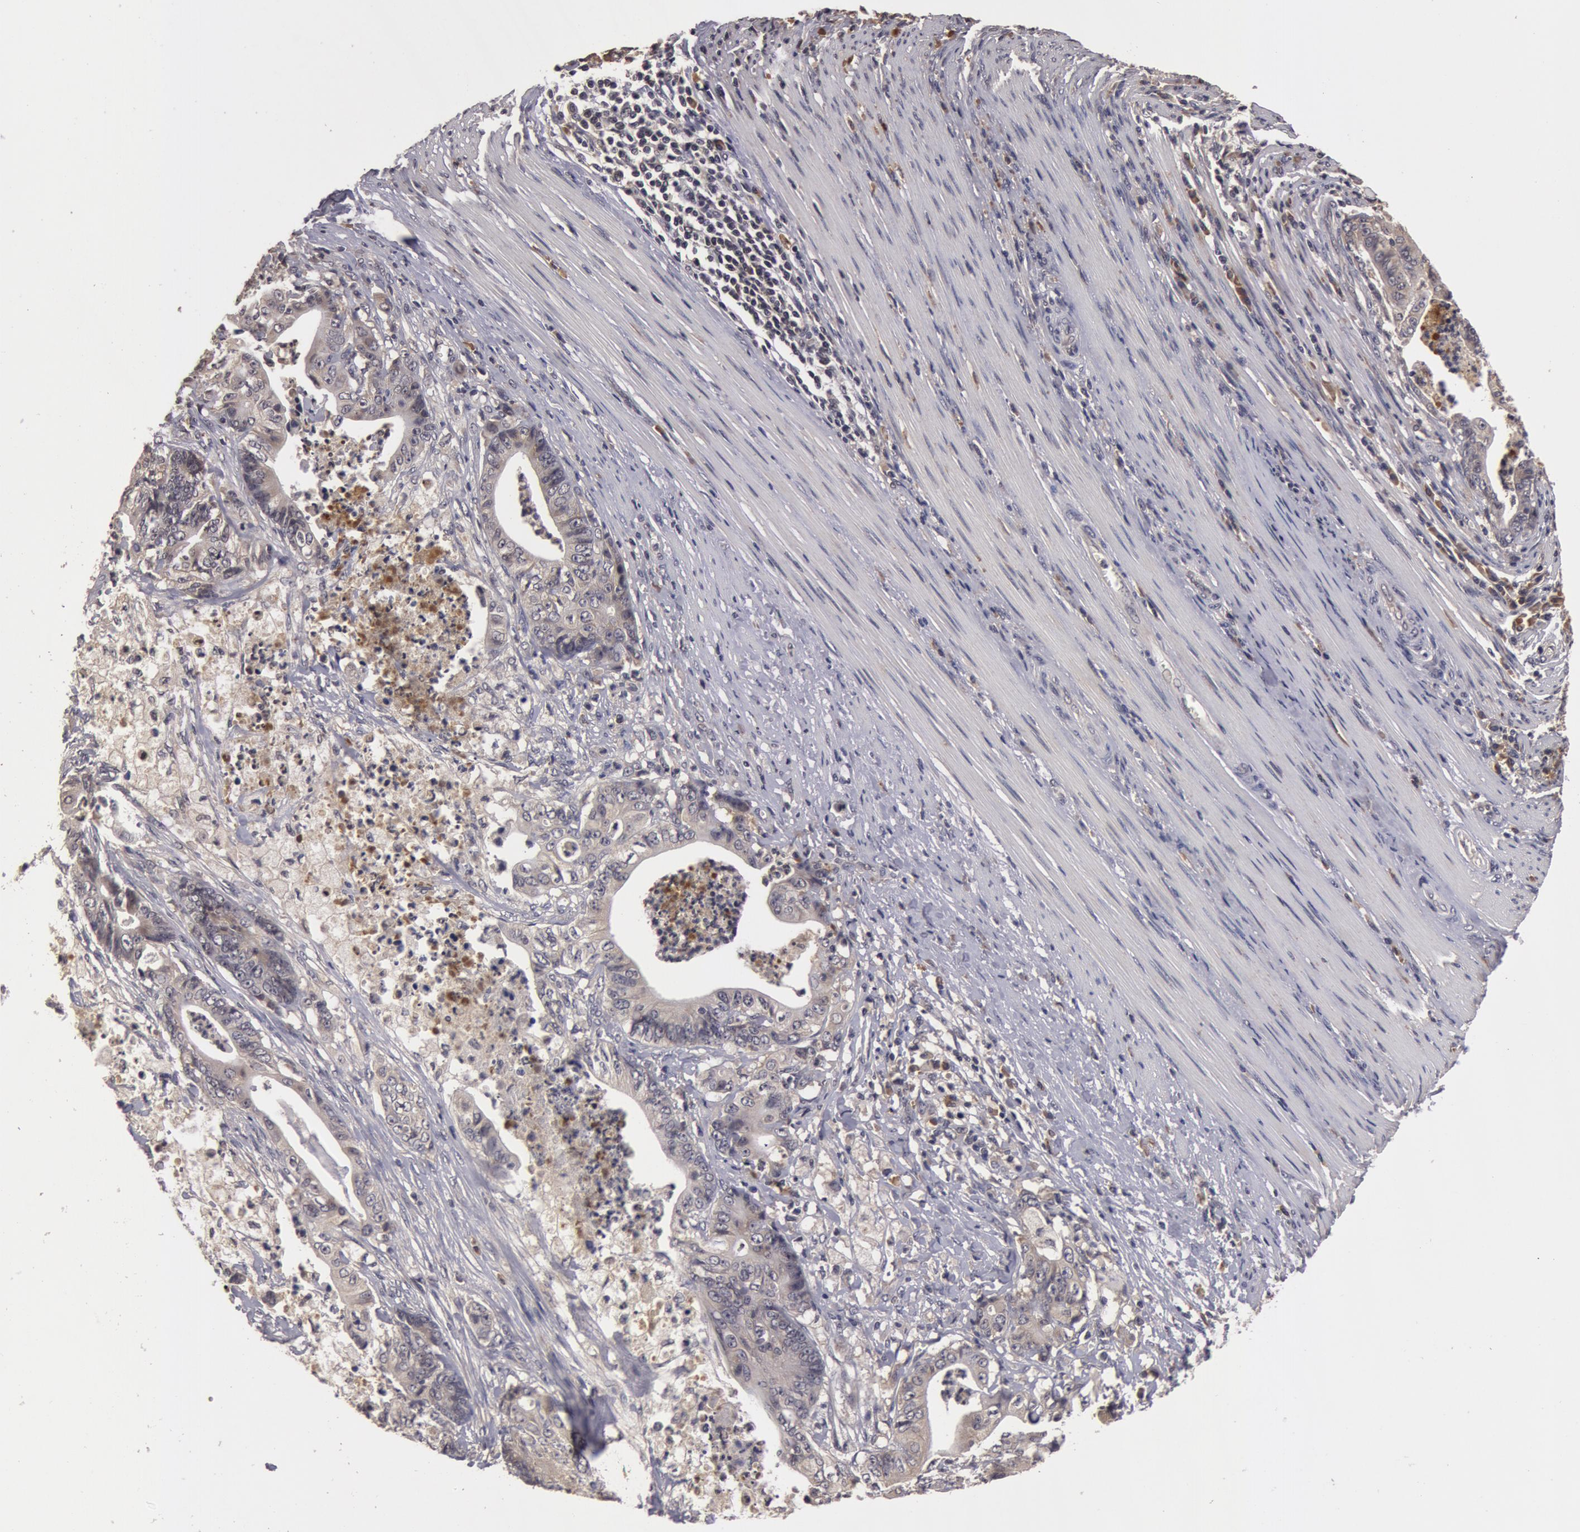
{"staining": {"intensity": "weak", "quantity": ">75%", "location": "cytoplasmic/membranous"}, "tissue": "stomach cancer", "cell_type": "Tumor cells", "image_type": "cancer", "snomed": [{"axis": "morphology", "description": "Adenocarcinoma, NOS"}, {"axis": "topography", "description": "Stomach, lower"}], "caption": "This is a micrograph of immunohistochemistry (IHC) staining of stomach cancer, which shows weak positivity in the cytoplasmic/membranous of tumor cells.", "gene": "BCHE", "patient": {"sex": "female", "age": 86}}